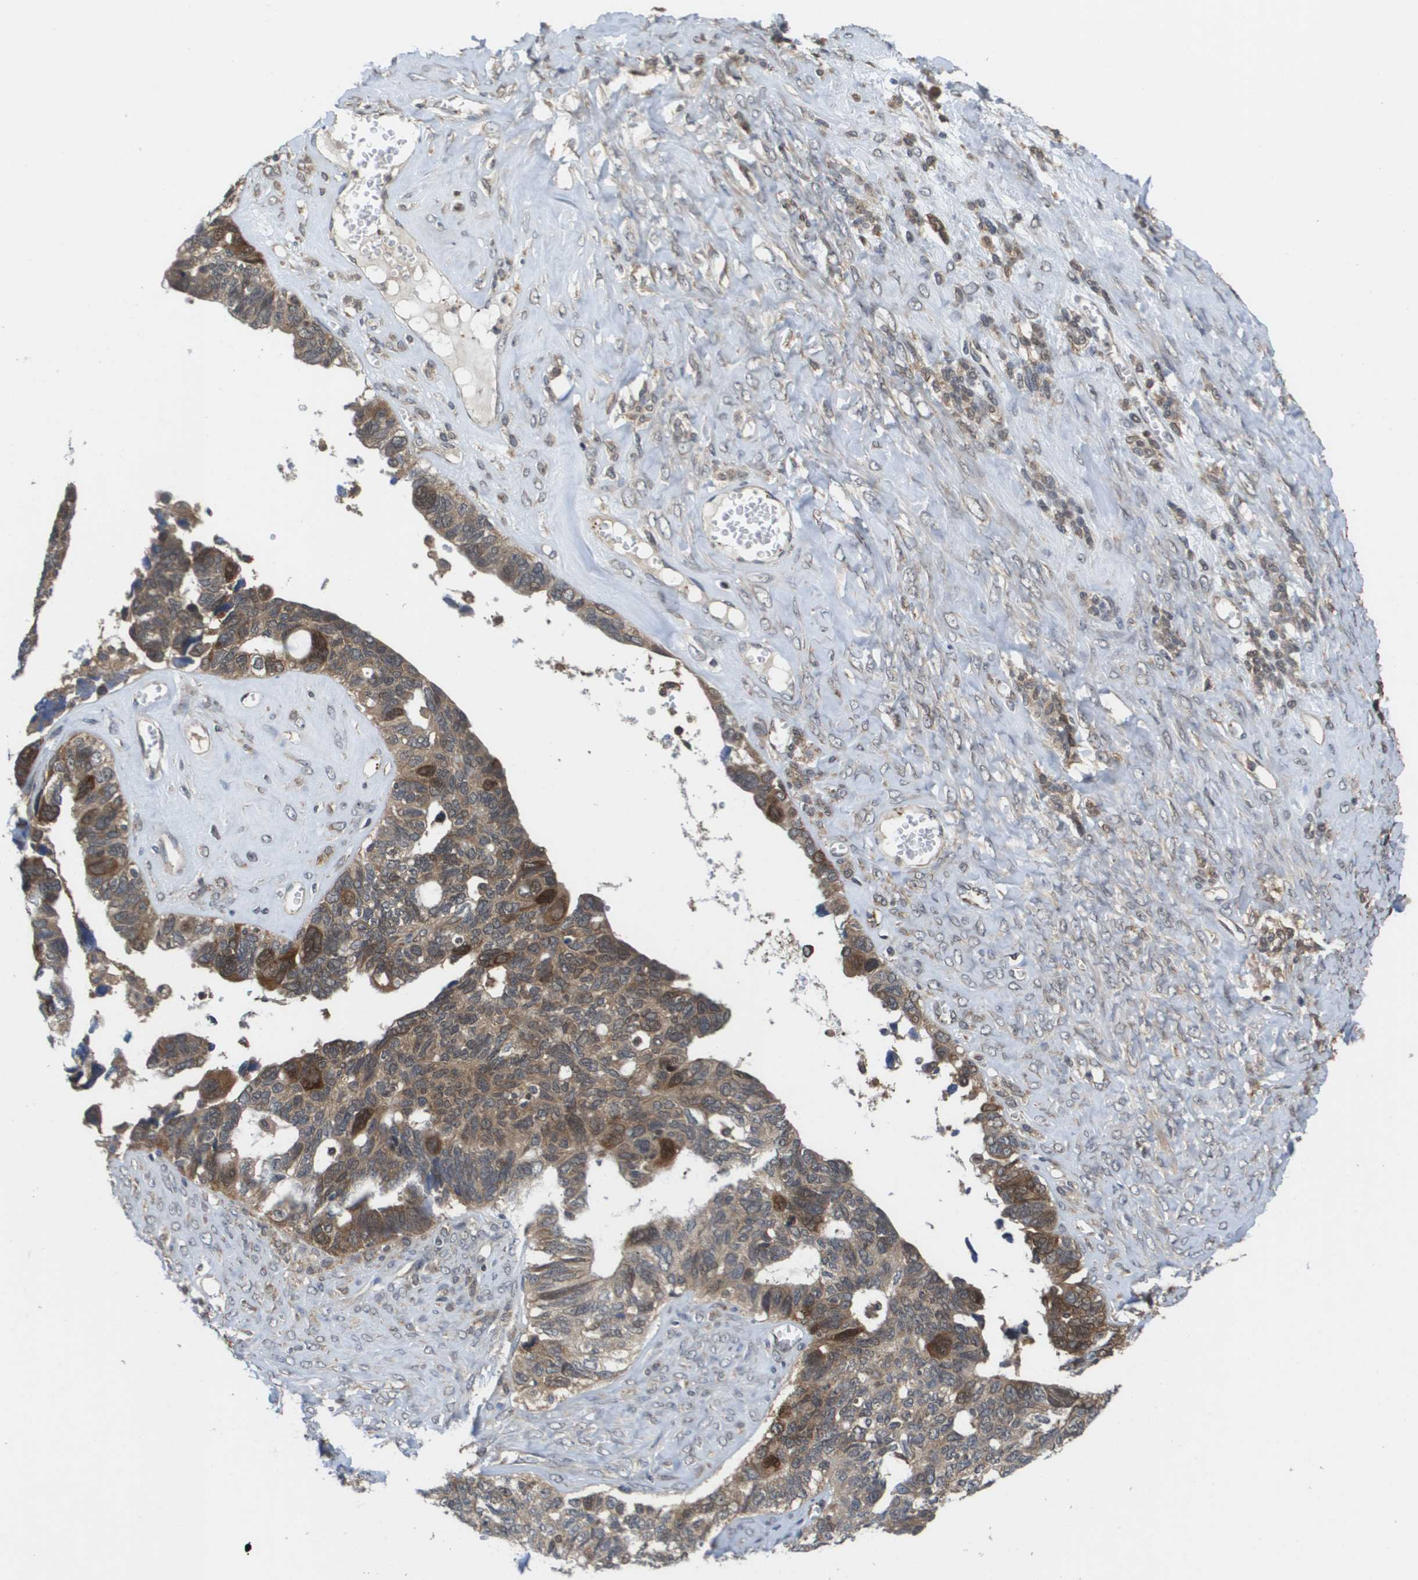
{"staining": {"intensity": "moderate", "quantity": ">75%", "location": "cytoplasmic/membranous"}, "tissue": "ovarian cancer", "cell_type": "Tumor cells", "image_type": "cancer", "snomed": [{"axis": "morphology", "description": "Cystadenocarcinoma, serous, NOS"}, {"axis": "topography", "description": "Ovary"}], "caption": "Ovarian cancer (serous cystadenocarcinoma) tissue shows moderate cytoplasmic/membranous expression in approximately >75% of tumor cells, visualized by immunohistochemistry.", "gene": "RBM38", "patient": {"sex": "female", "age": 79}}